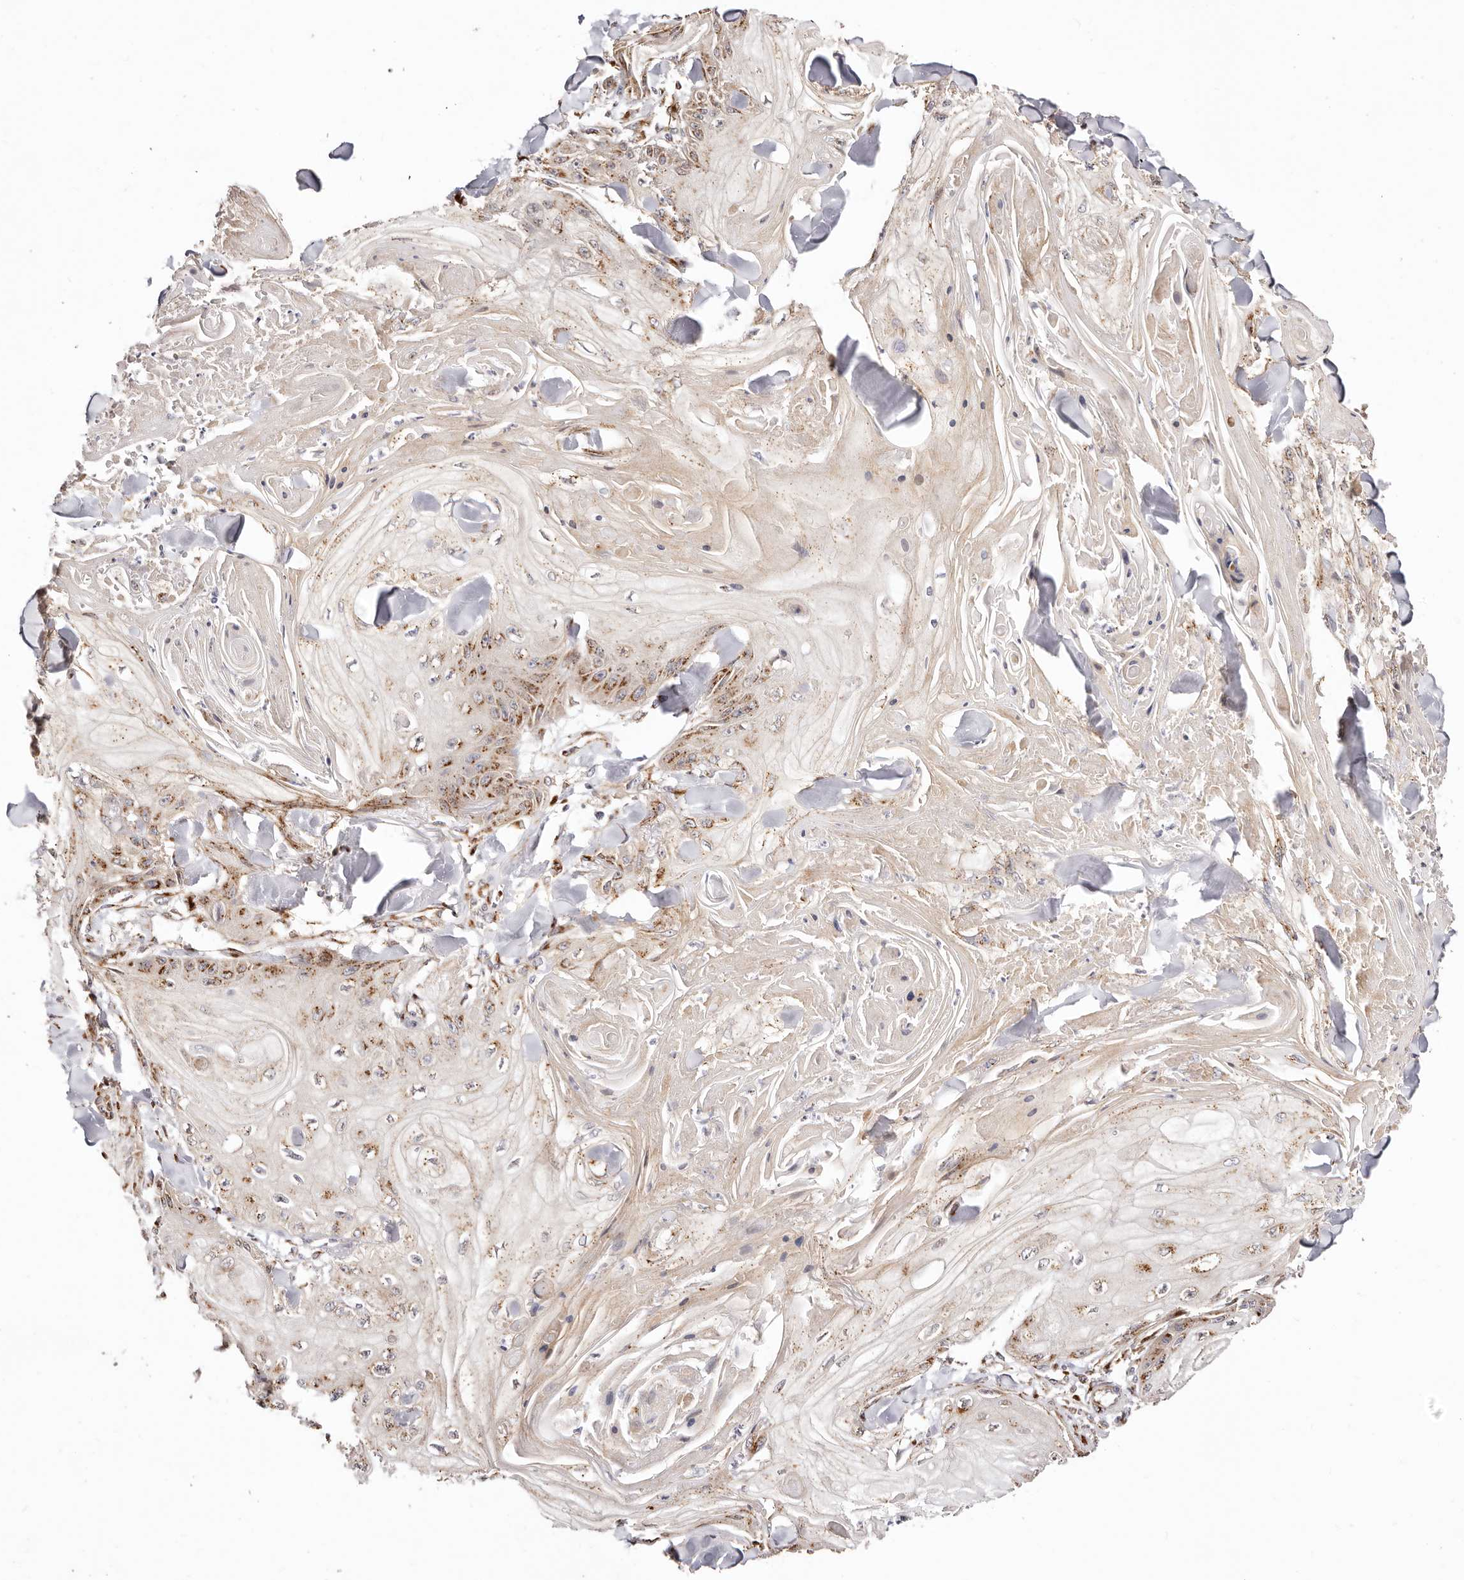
{"staining": {"intensity": "moderate", "quantity": "<25%", "location": "cytoplasmic/membranous"}, "tissue": "skin cancer", "cell_type": "Tumor cells", "image_type": "cancer", "snomed": [{"axis": "morphology", "description": "Squamous cell carcinoma, NOS"}, {"axis": "topography", "description": "Skin"}], "caption": "DAB immunohistochemical staining of human skin cancer exhibits moderate cytoplasmic/membranous protein expression in approximately <25% of tumor cells.", "gene": "MAPK6", "patient": {"sex": "male", "age": 74}}